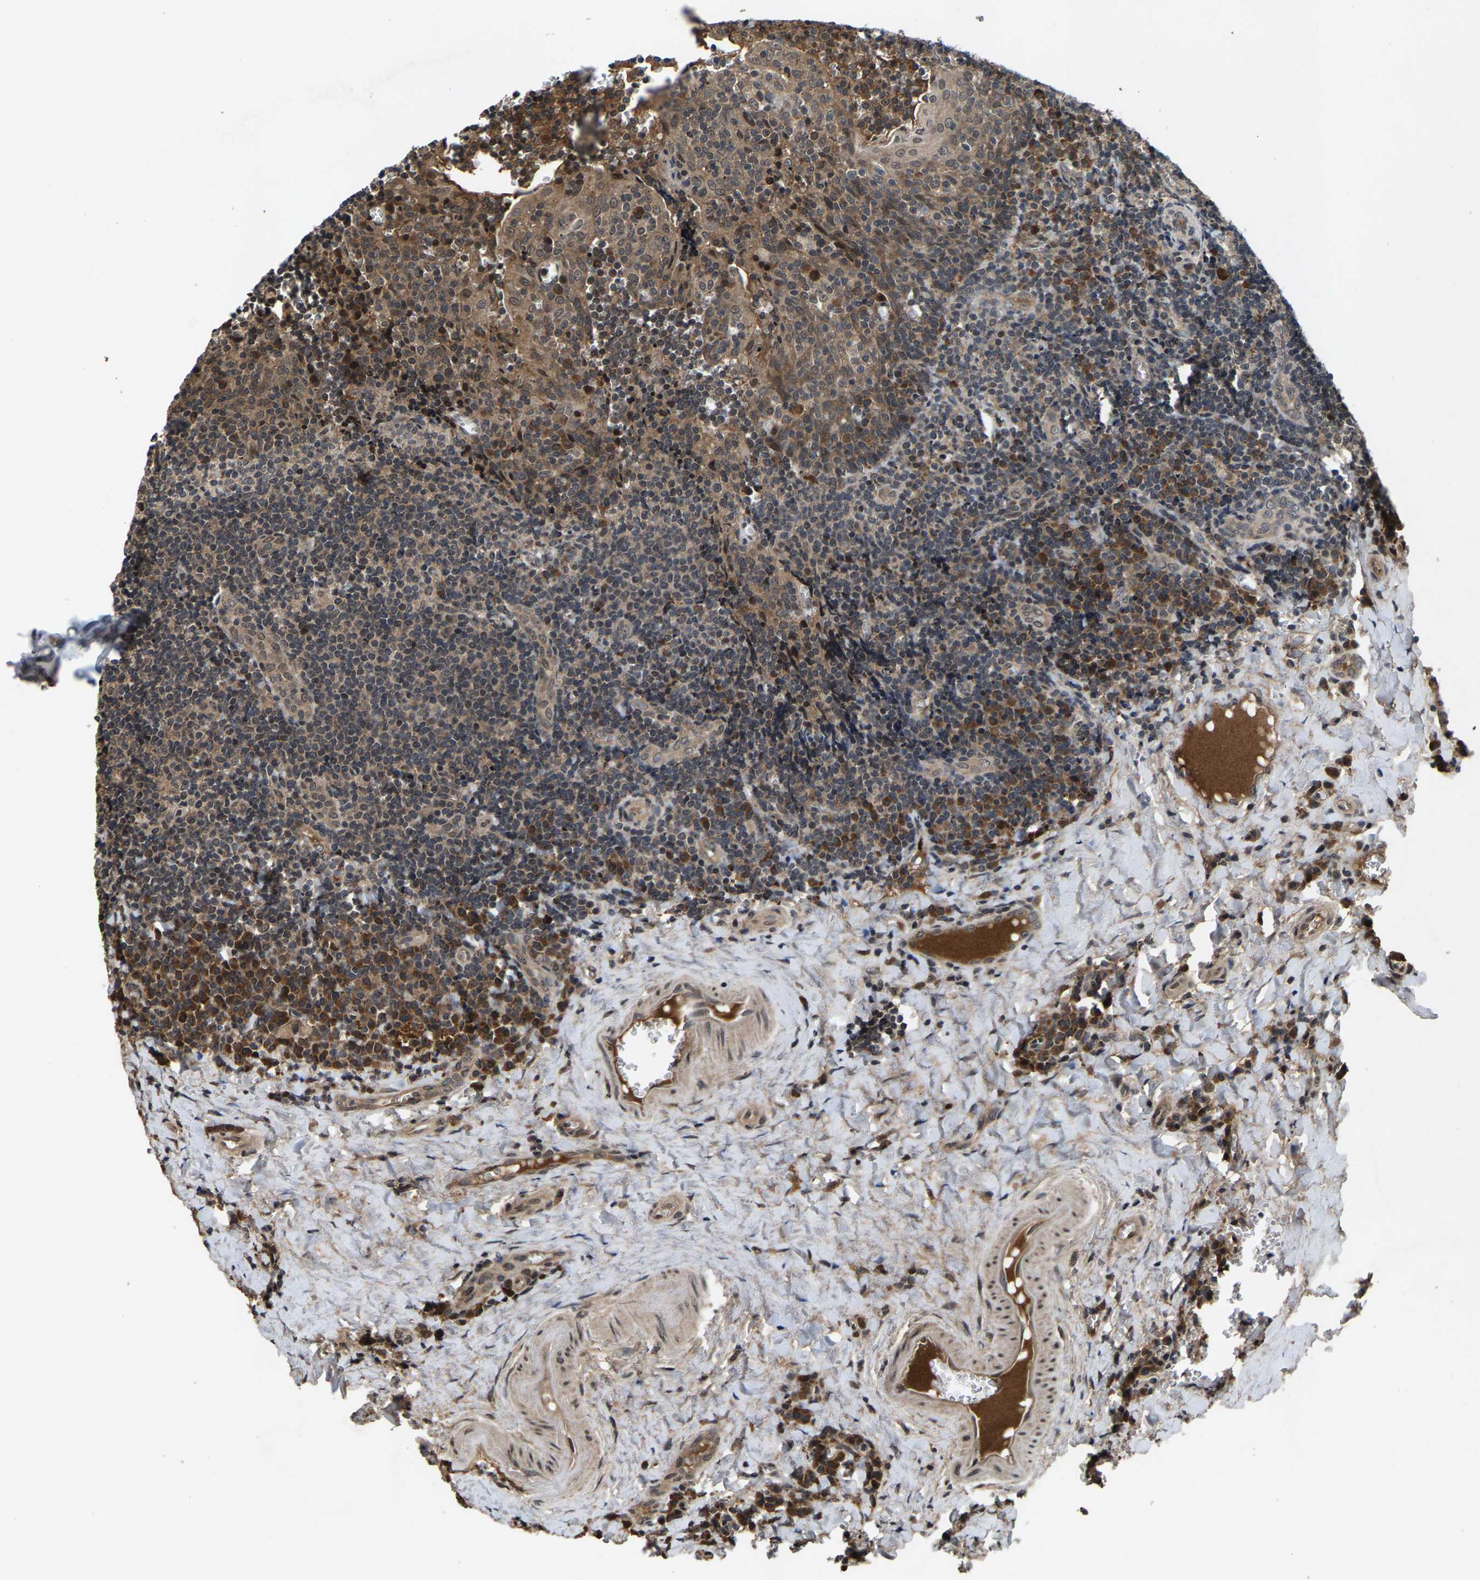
{"staining": {"intensity": "weak", "quantity": ">75%", "location": "cytoplasmic/membranous"}, "tissue": "tonsil", "cell_type": "Germinal center cells", "image_type": "normal", "snomed": [{"axis": "morphology", "description": "Normal tissue, NOS"}, {"axis": "morphology", "description": "Inflammation, NOS"}, {"axis": "topography", "description": "Tonsil"}], "caption": "Unremarkable tonsil shows weak cytoplasmic/membranous expression in approximately >75% of germinal center cells.", "gene": "HUWE1", "patient": {"sex": "female", "age": 31}}